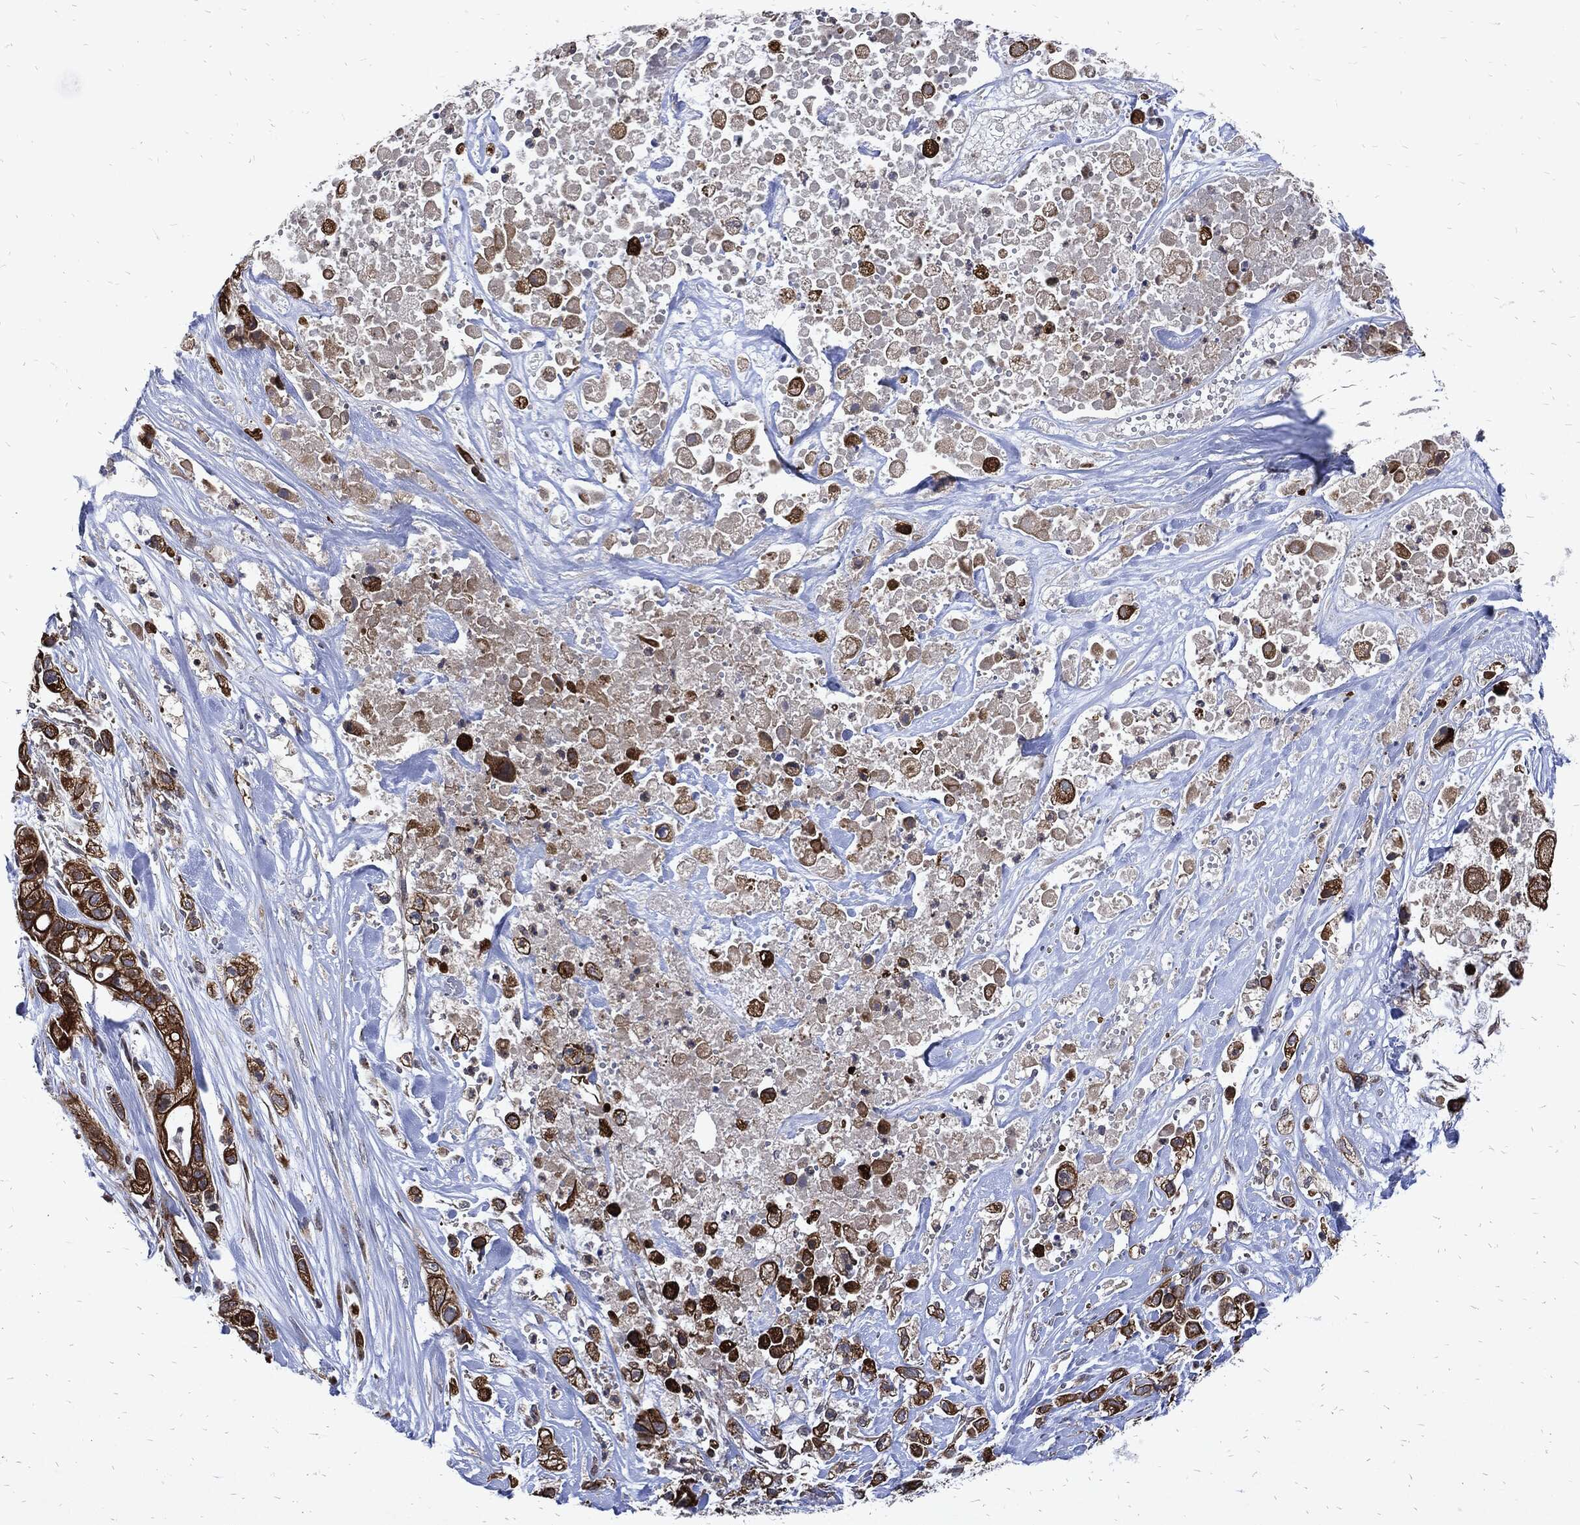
{"staining": {"intensity": "strong", "quantity": ">75%", "location": "cytoplasmic/membranous"}, "tissue": "pancreatic cancer", "cell_type": "Tumor cells", "image_type": "cancer", "snomed": [{"axis": "morphology", "description": "Adenocarcinoma, NOS"}, {"axis": "topography", "description": "Pancreas"}], "caption": "Protein analysis of adenocarcinoma (pancreatic) tissue exhibits strong cytoplasmic/membranous positivity in approximately >75% of tumor cells. (Brightfield microscopy of DAB IHC at high magnification).", "gene": "DCTN1", "patient": {"sex": "male", "age": 44}}